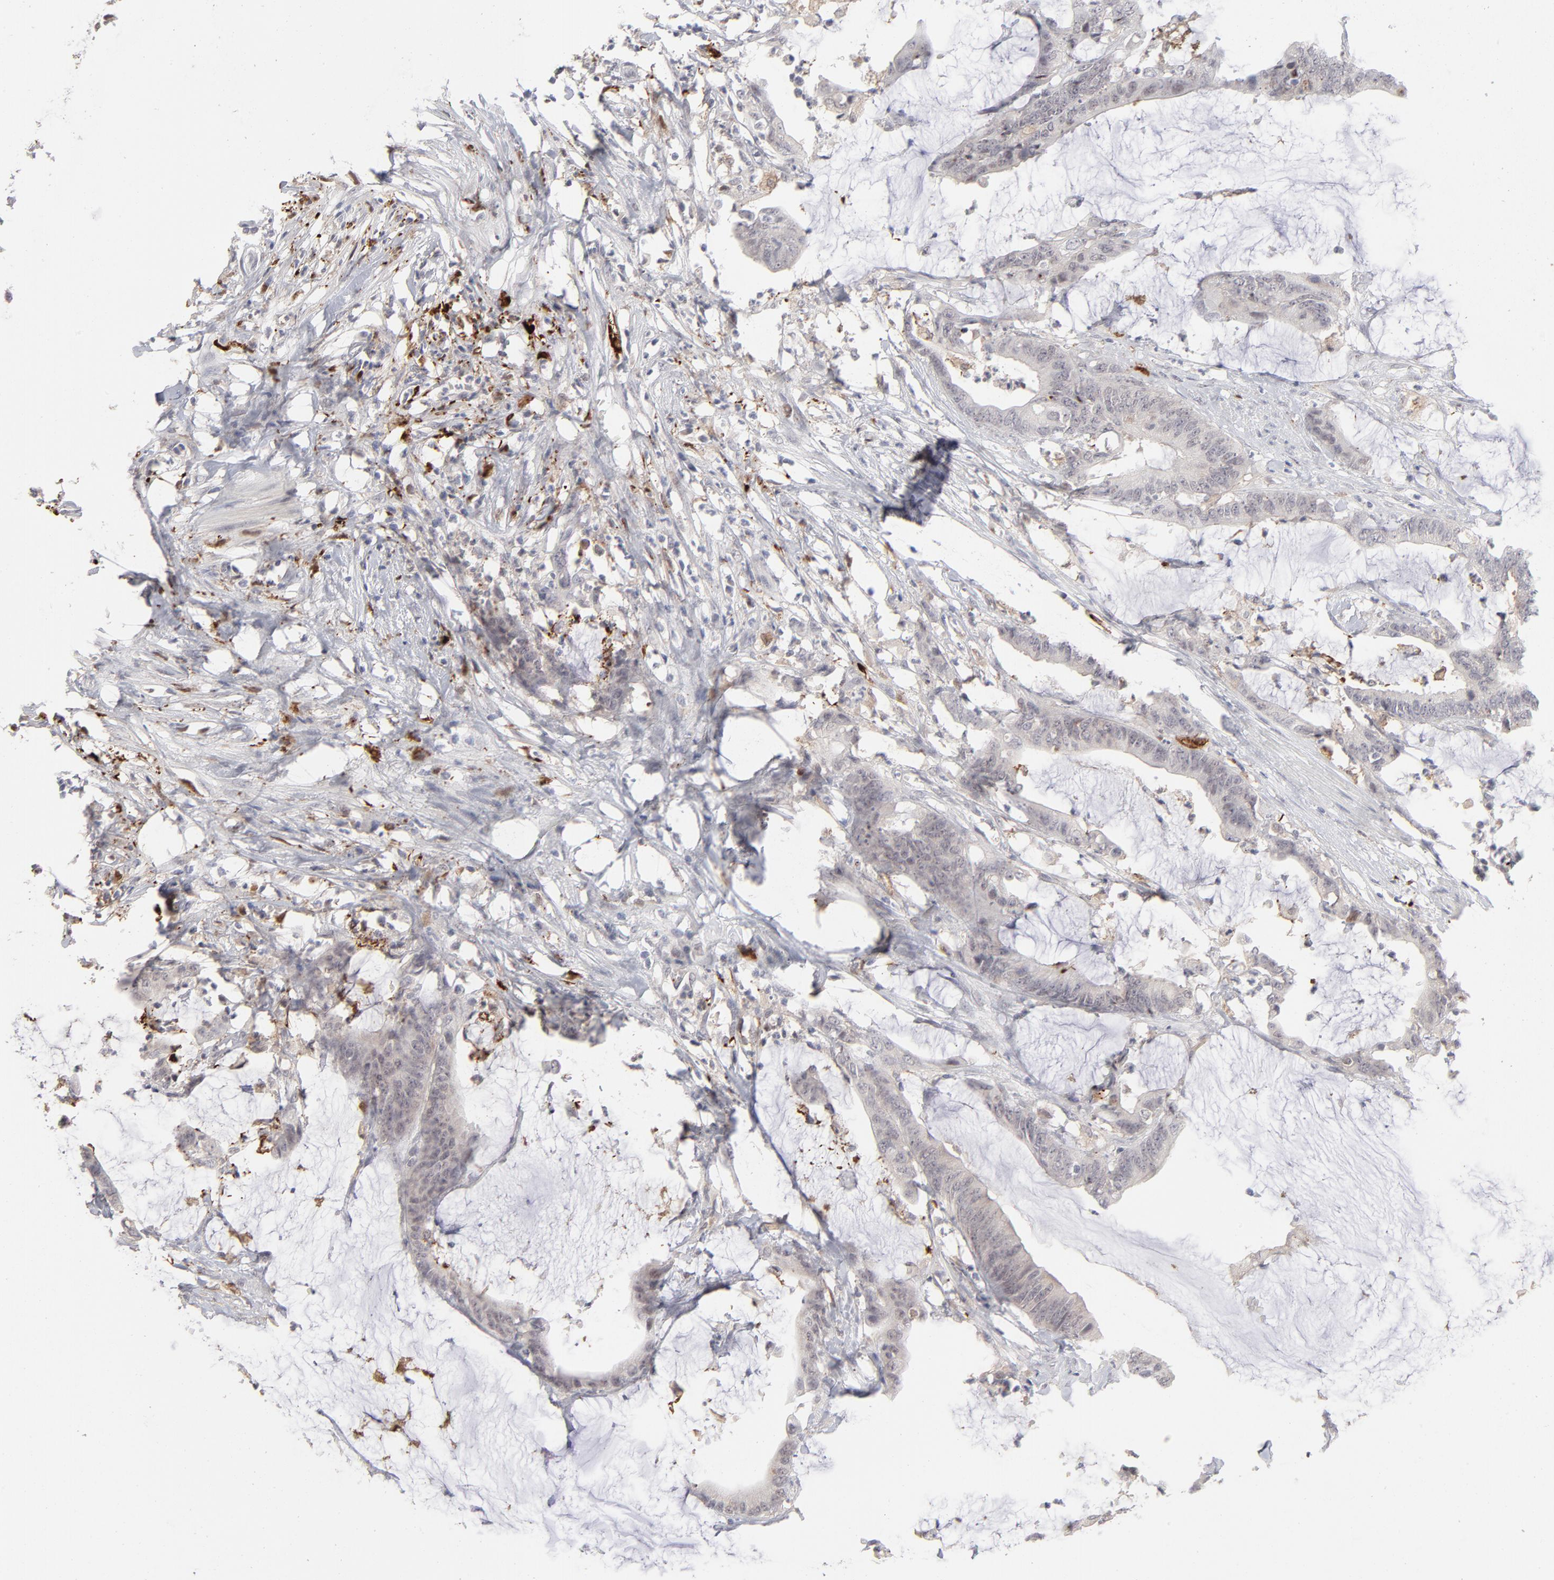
{"staining": {"intensity": "negative", "quantity": "none", "location": "none"}, "tissue": "colorectal cancer", "cell_type": "Tumor cells", "image_type": "cancer", "snomed": [{"axis": "morphology", "description": "Adenocarcinoma, NOS"}, {"axis": "topography", "description": "Rectum"}], "caption": "This photomicrograph is of colorectal cancer stained with IHC to label a protein in brown with the nuclei are counter-stained blue. There is no expression in tumor cells.", "gene": "CCR2", "patient": {"sex": "female", "age": 66}}